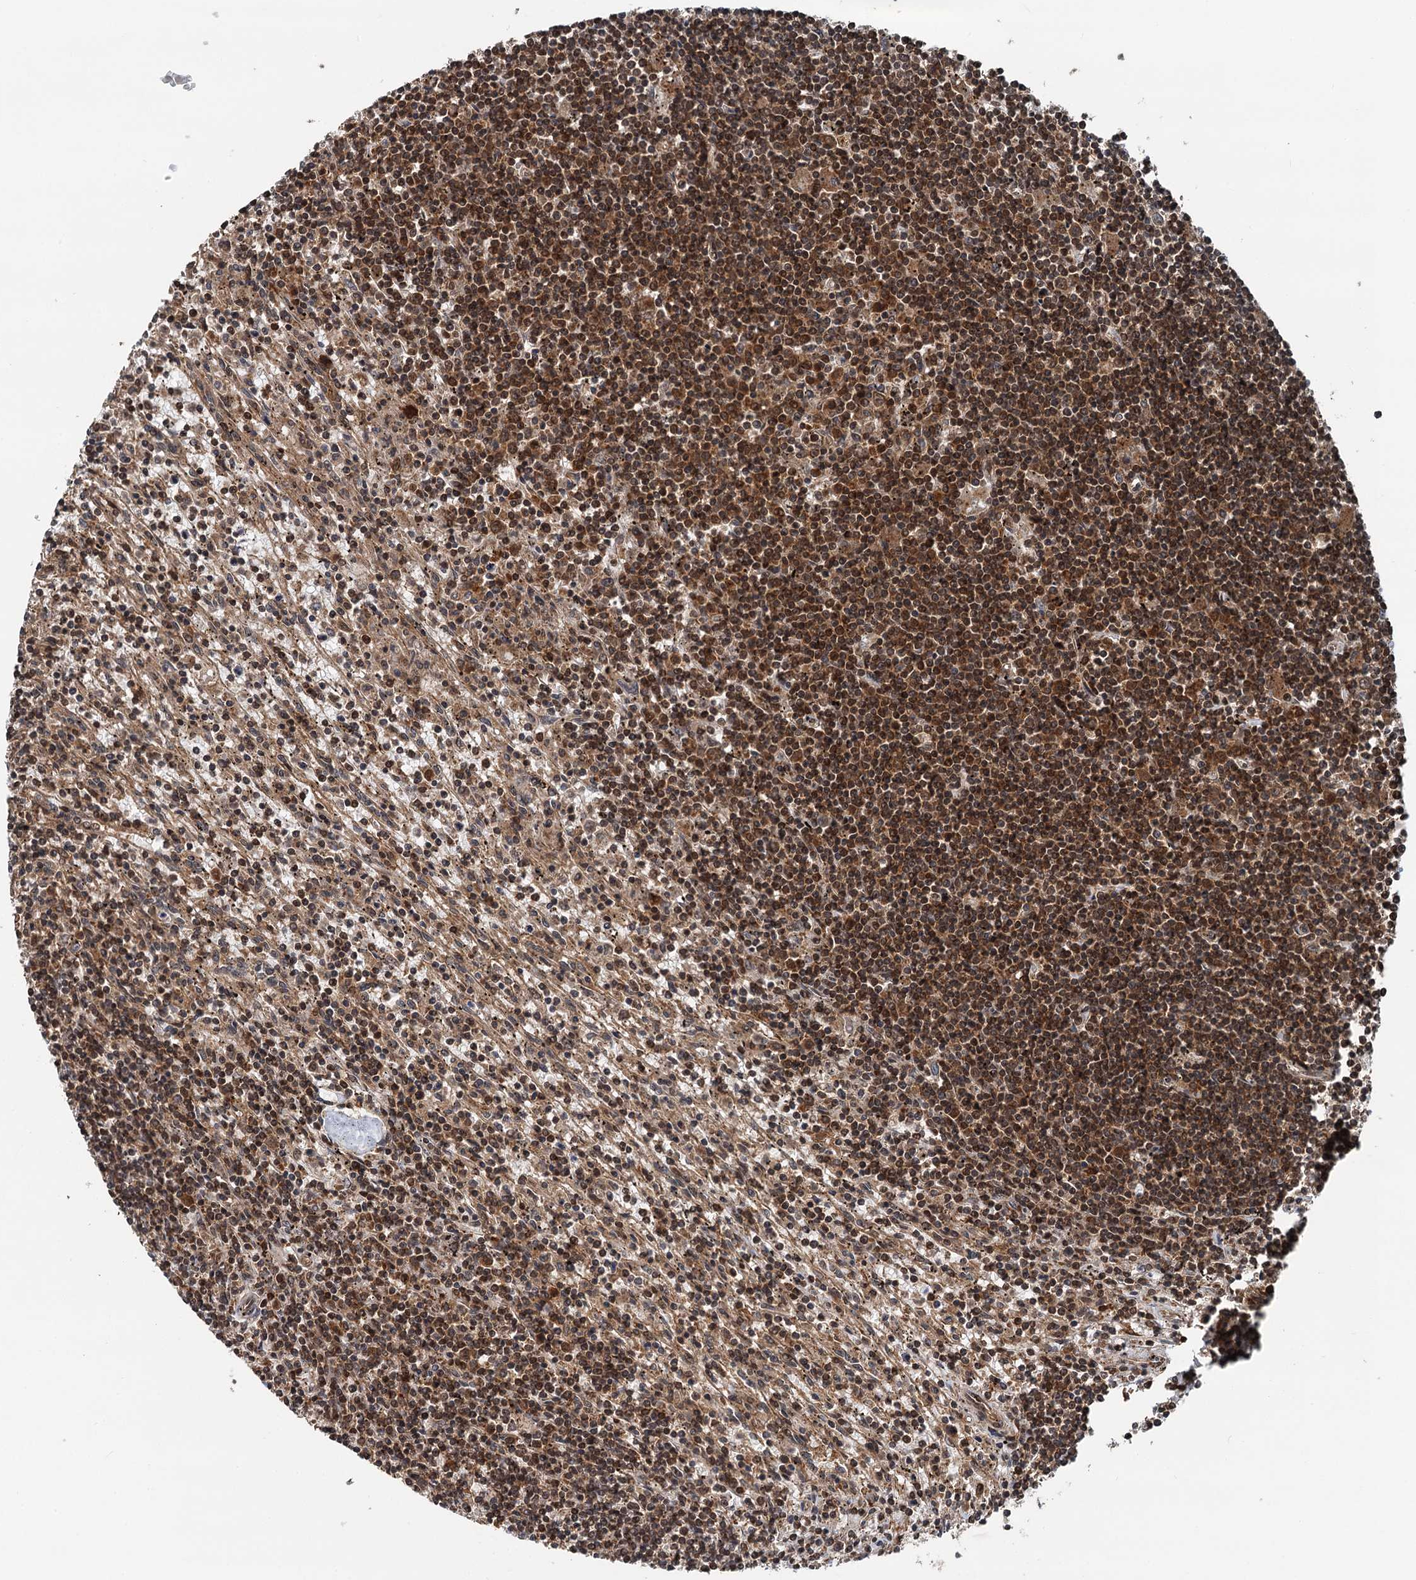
{"staining": {"intensity": "moderate", "quantity": ">75%", "location": "cytoplasmic/membranous,nuclear"}, "tissue": "lymphoma", "cell_type": "Tumor cells", "image_type": "cancer", "snomed": [{"axis": "morphology", "description": "Malignant lymphoma, non-Hodgkin's type, Low grade"}, {"axis": "topography", "description": "Spleen"}], "caption": "About >75% of tumor cells in human lymphoma exhibit moderate cytoplasmic/membranous and nuclear protein expression as visualized by brown immunohistochemical staining.", "gene": "STUB1", "patient": {"sex": "male", "age": 76}}